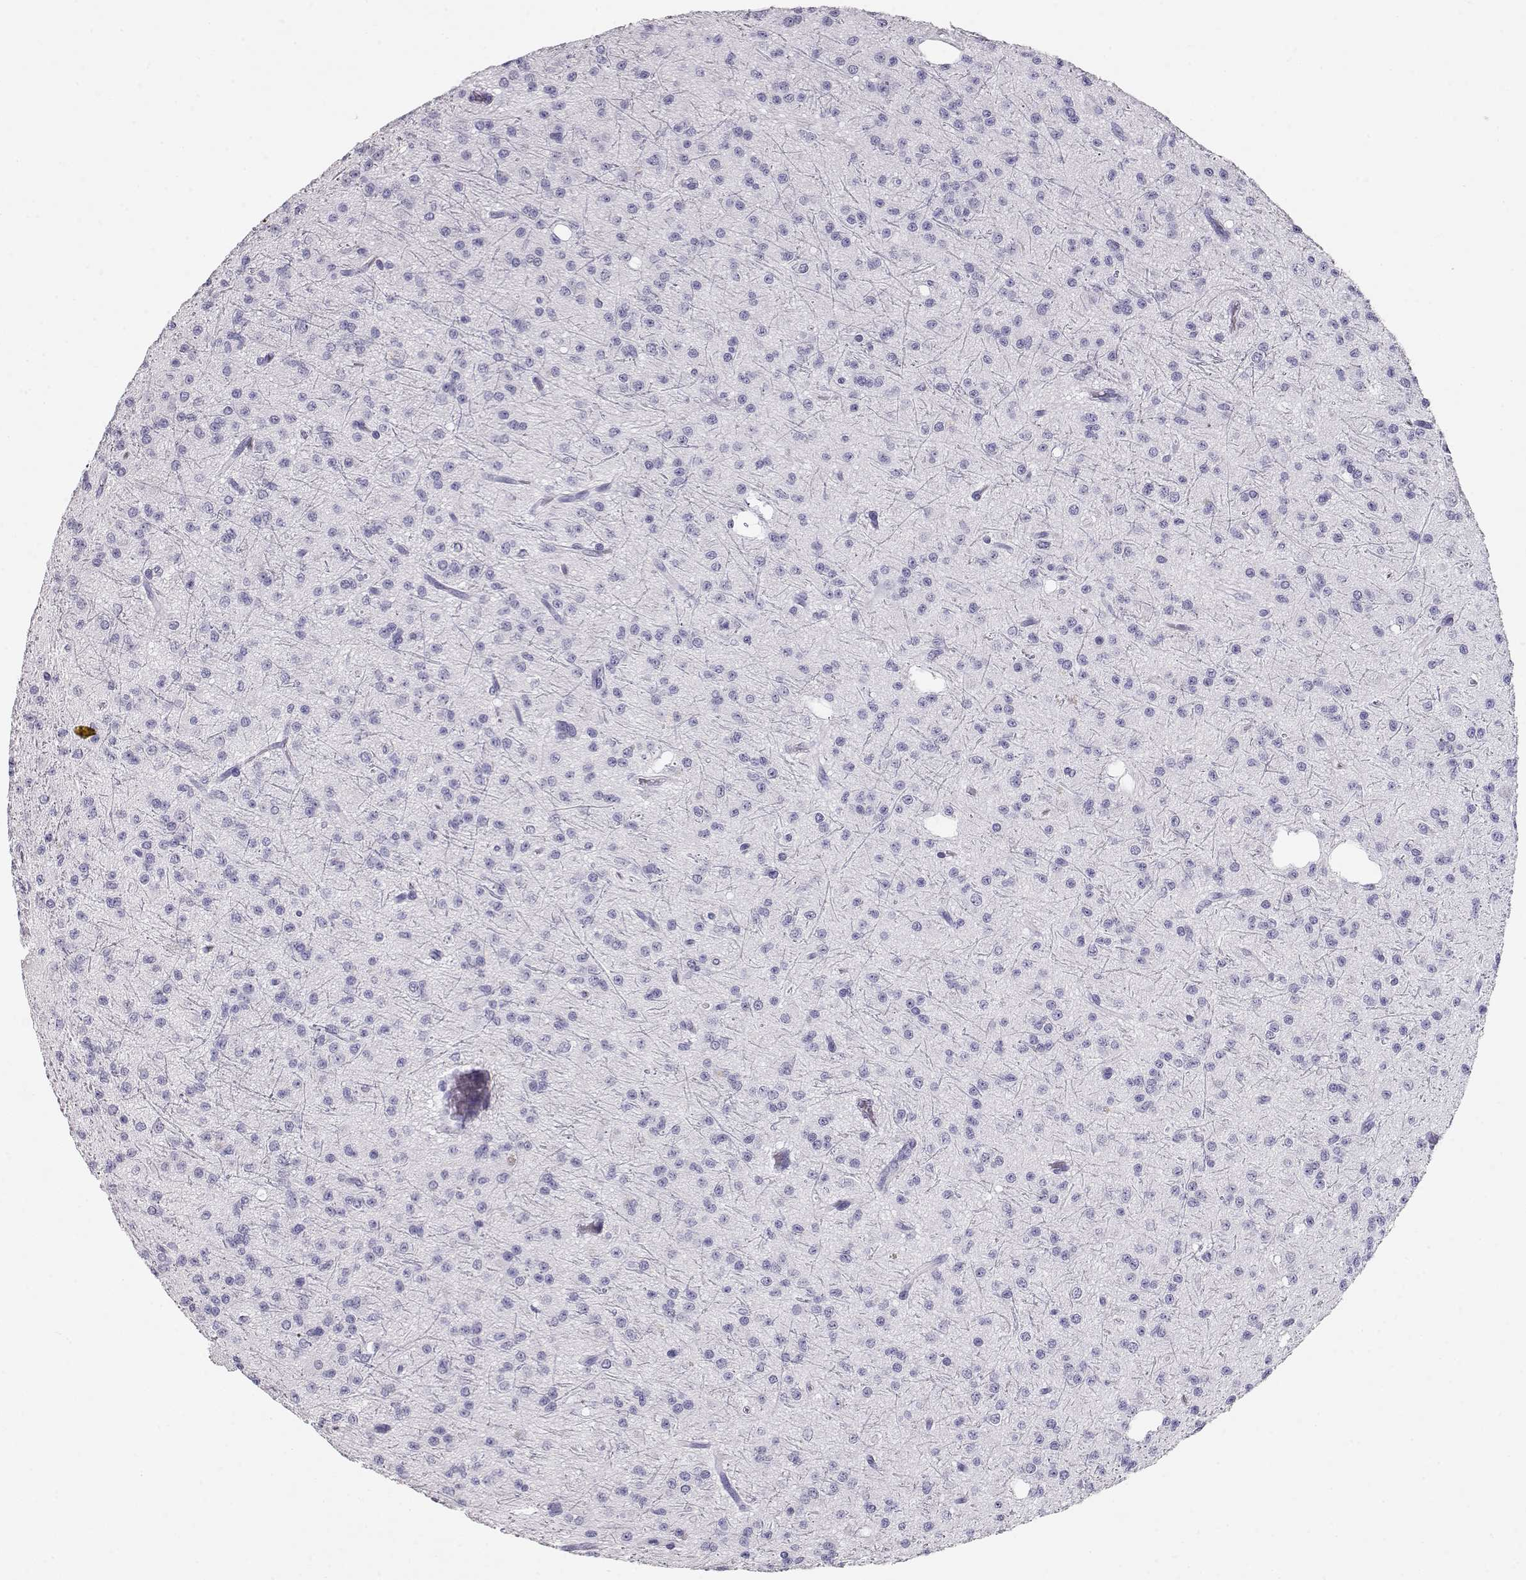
{"staining": {"intensity": "negative", "quantity": "none", "location": "none"}, "tissue": "glioma", "cell_type": "Tumor cells", "image_type": "cancer", "snomed": [{"axis": "morphology", "description": "Glioma, malignant, Low grade"}, {"axis": "topography", "description": "Brain"}], "caption": "Immunohistochemistry photomicrograph of malignant glioma (low-grade) stained for a protein (brown), which reveals no staining in tumor cells.", "gene": "MAGEC1", "patient": {"sex": "male", "age": 27}}